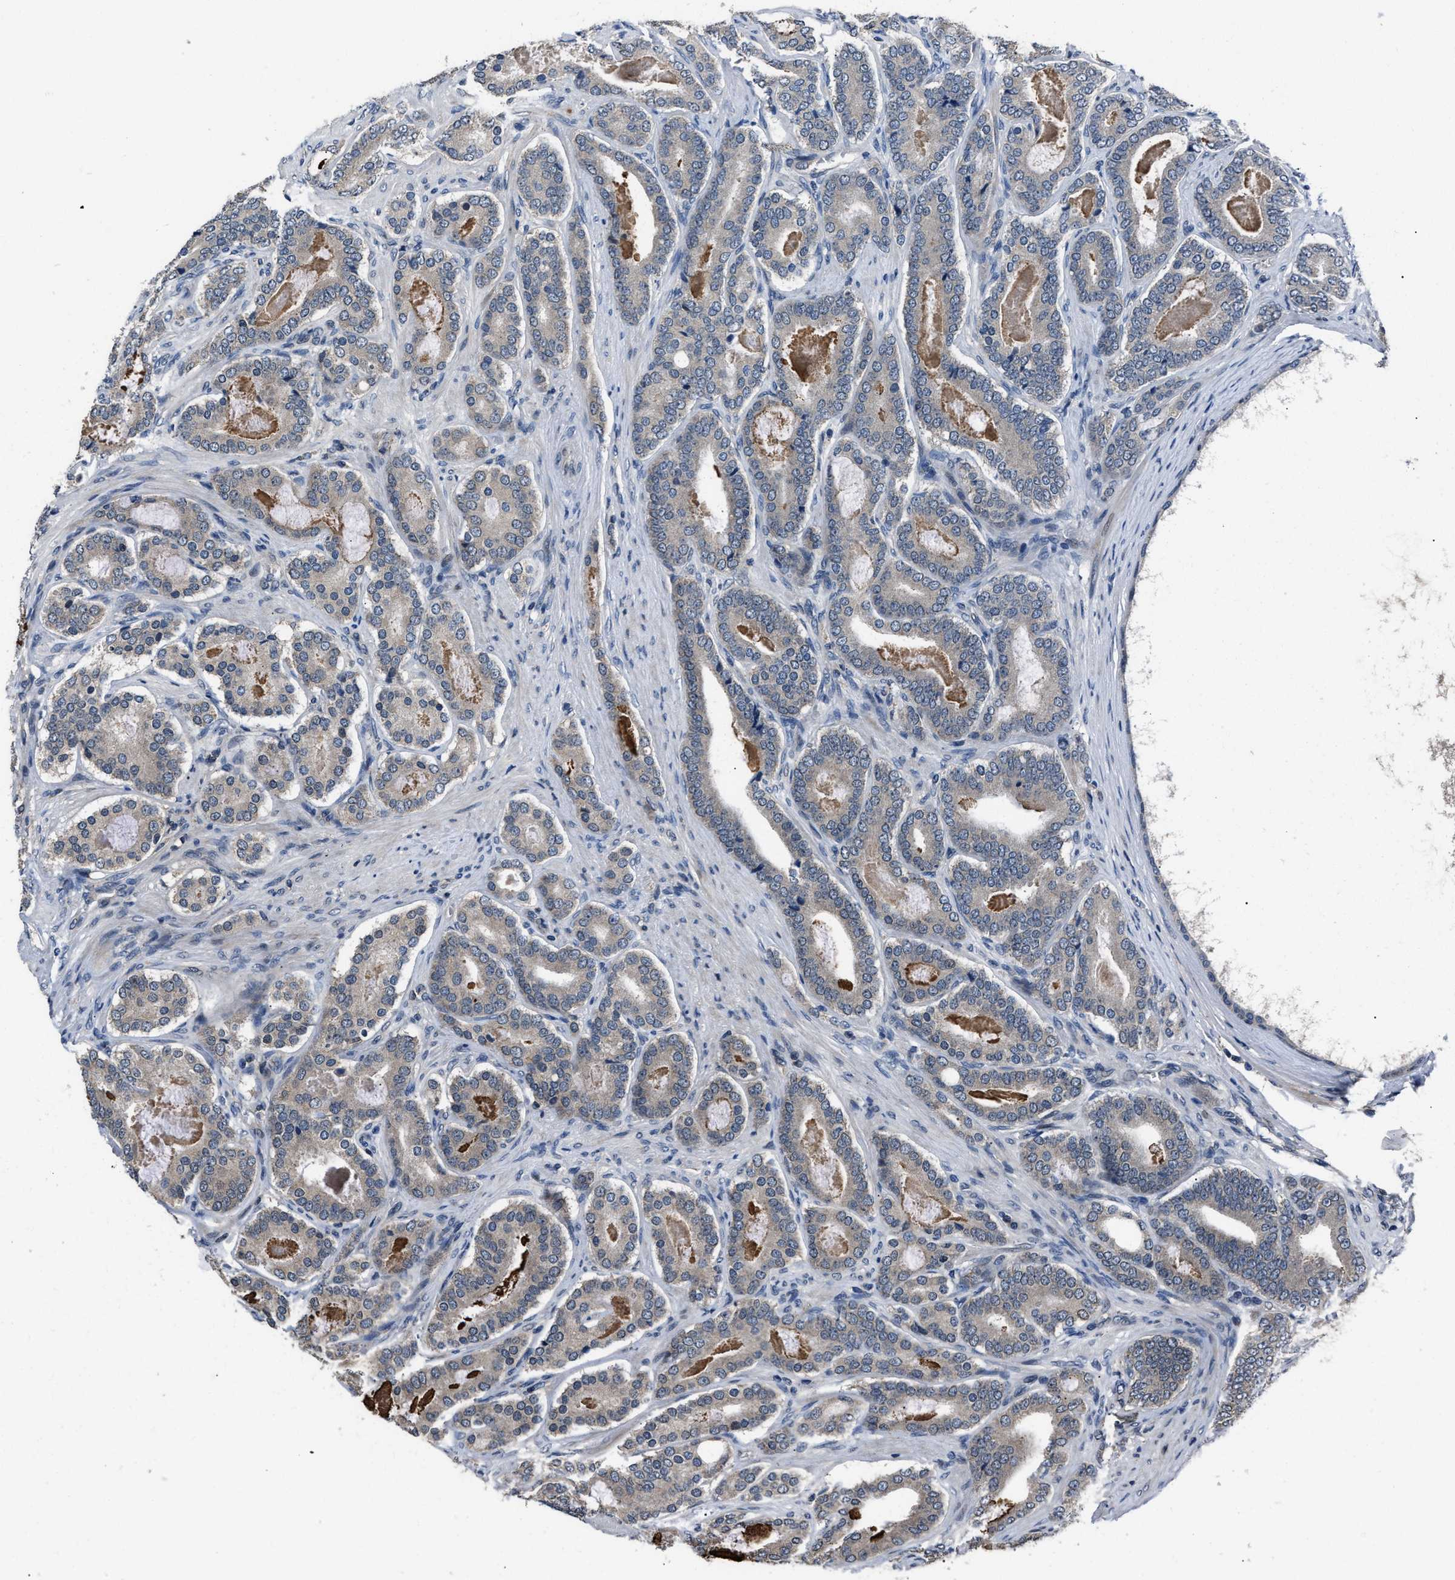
{"staining": {"intensity": "weak", "quantity": "<25%", "location": "cytoplasmic/membranous"}, "tissue": "prostate cancer", "cell_type": "Tumor cells", "image_type": "cancer", "snomed": [{"axis": "morphology", "description": "Adenocarcinoma, High grade"}, {"axis": "topography", "description": "Prostate"}], "caption": "The histopathology image reveals no significant expression in tumor cells of prostate cancer. (DAB immunohistochemistry visualized using brightfield microscopy, high magnification).", "gene": "TNRC18", "patient": {"sex": "male", "age": 60}}